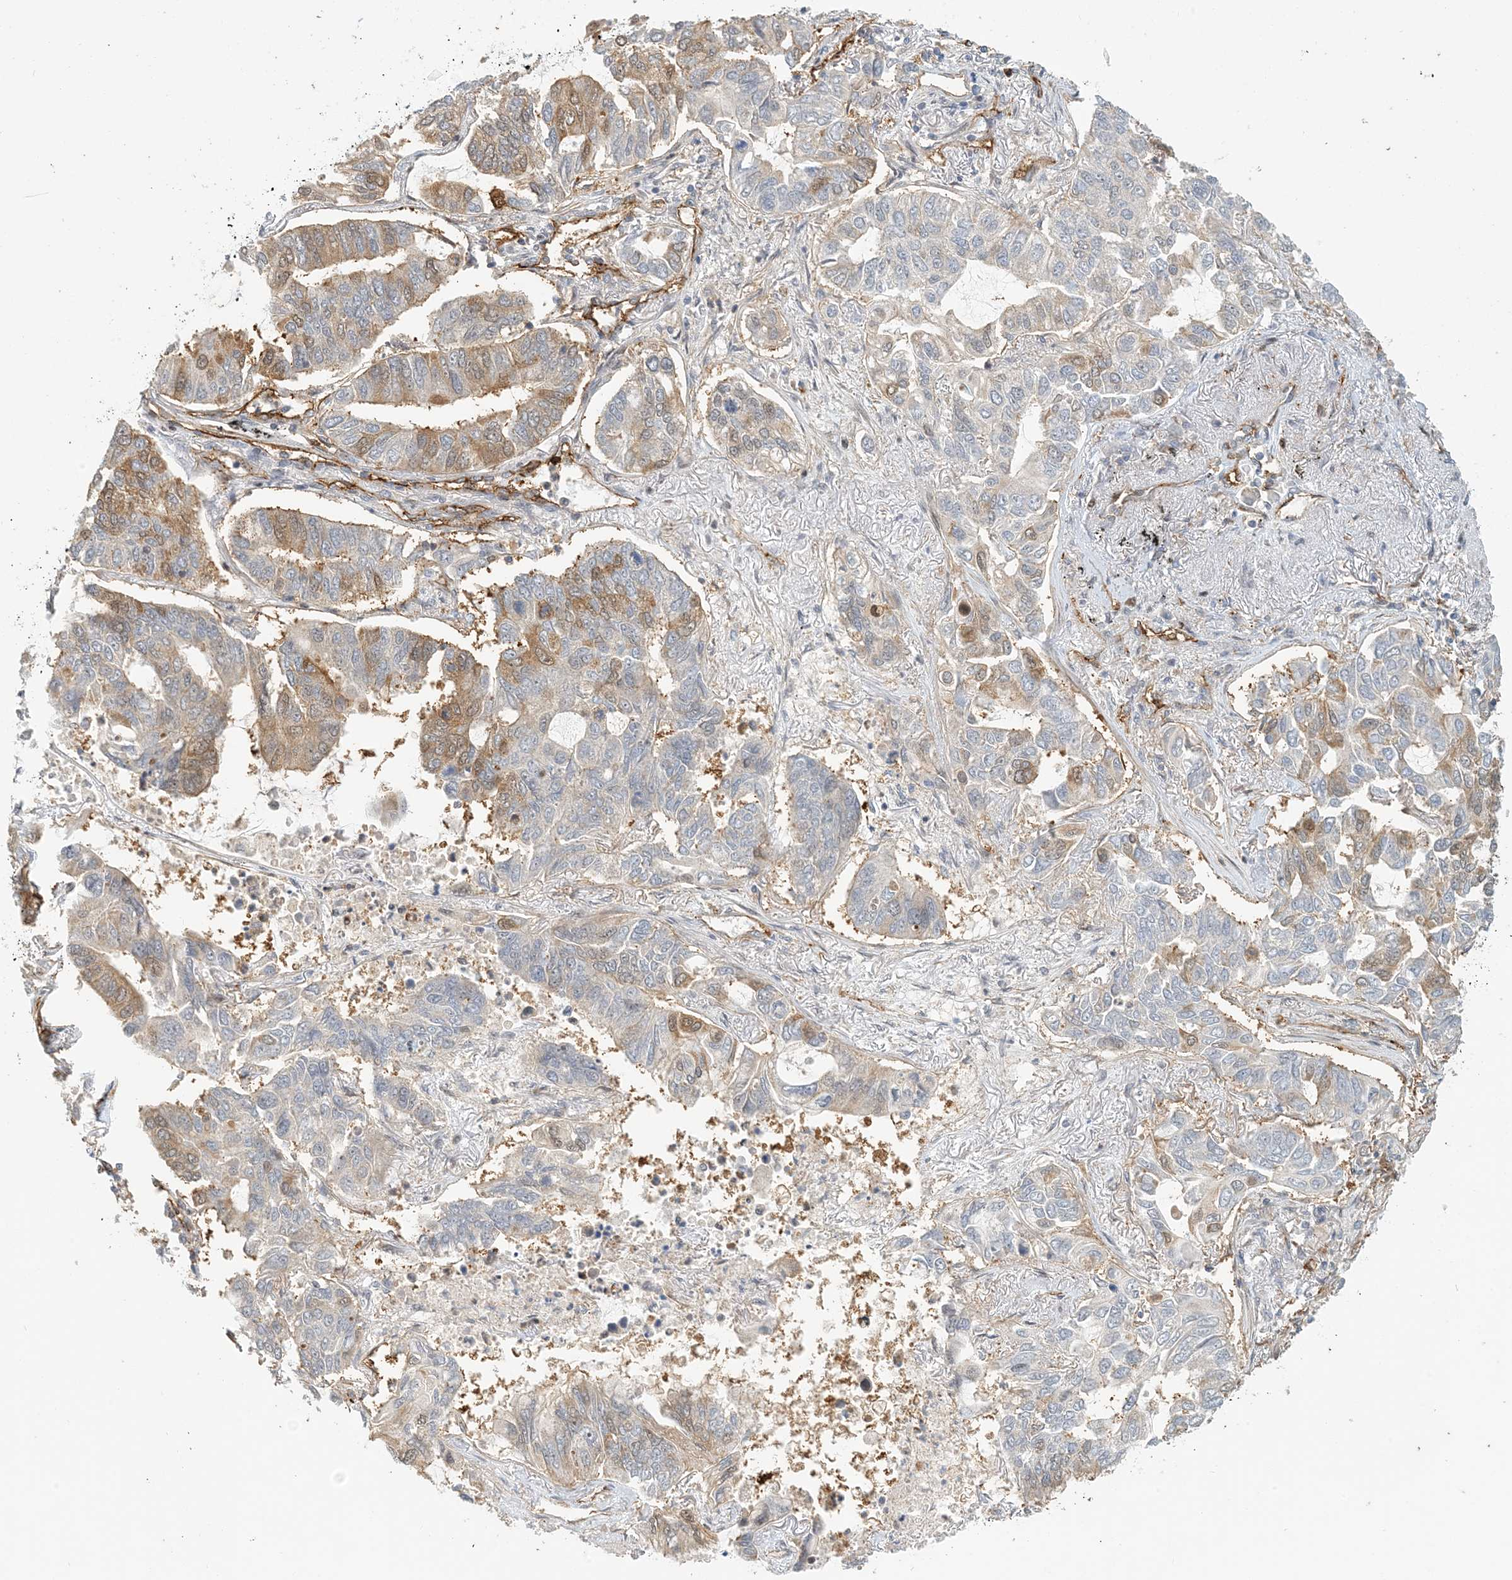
{"staining": {"intensity": "moderate", "quantity": "<25%", "location": "cytoplasmic/membranous"}, "tissue": "lung cancer", "cell_type": "Tumor cells", "image_type": "cancer", "snomed": [{"axis": "morphology", "description": "Adenocarcinoma, NOS"}, {"axis": "topography", "description": "Lung"}], "caption": "High-magnification brightfield microscopy of lung cancer stained with DAB (3,3'-diaminobenzidine) (brown) and counterstained with hematoxylin (blue). tumor cells exhibit moderate cytoplasmic/membranous expression is present in approximately<25% of cells. (DAB (3,3'-diaminobenzidine) = brown stain, brightfield microscopy at high magnification).", "gene": "MAPKBP1", "patient": {"sex": "male", "age": 64}}